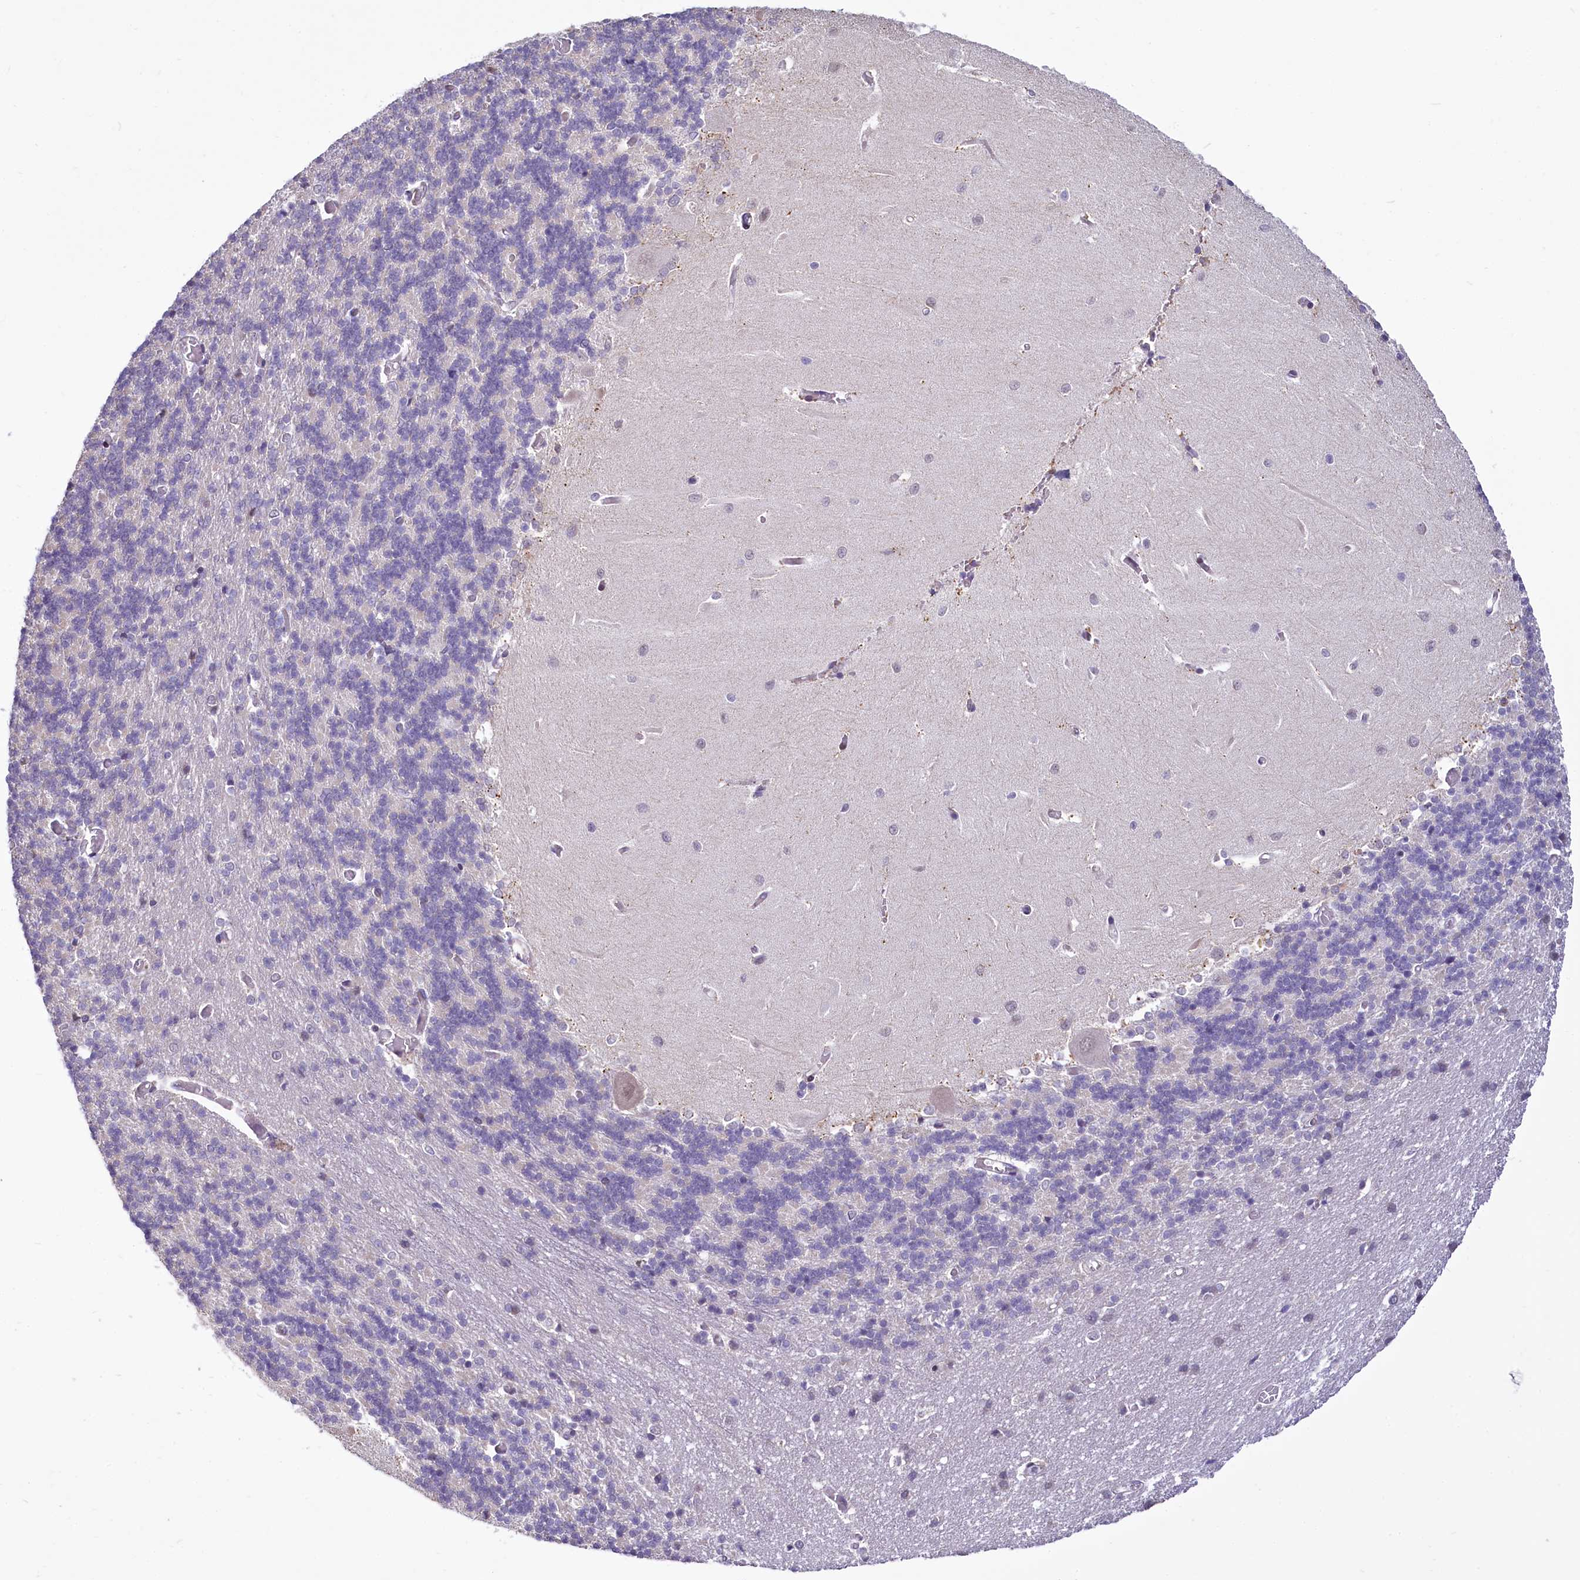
{"staining": {"intensity": "negative", "quantity": "none", "location": "none"}, "tissue": "cerebellum", "cell_type": "Cells in granular layer", "image_type": "normal", "snomed": [{"axis": "morphology", "description": "Normal tissue, NOS"}, {"axis": "topography", "description": "Cerebellum"}], "caption": "IHC micrograph of normal cerebellum stained for a protein (brown), which shows no positivity in cells in granular layer. (DAB (3,3'-diaminobenzidine) immunohistochemistry (IHC), high magnification).", "gene": "BANK1", "patient": {"sex": "male", "age": 37}}